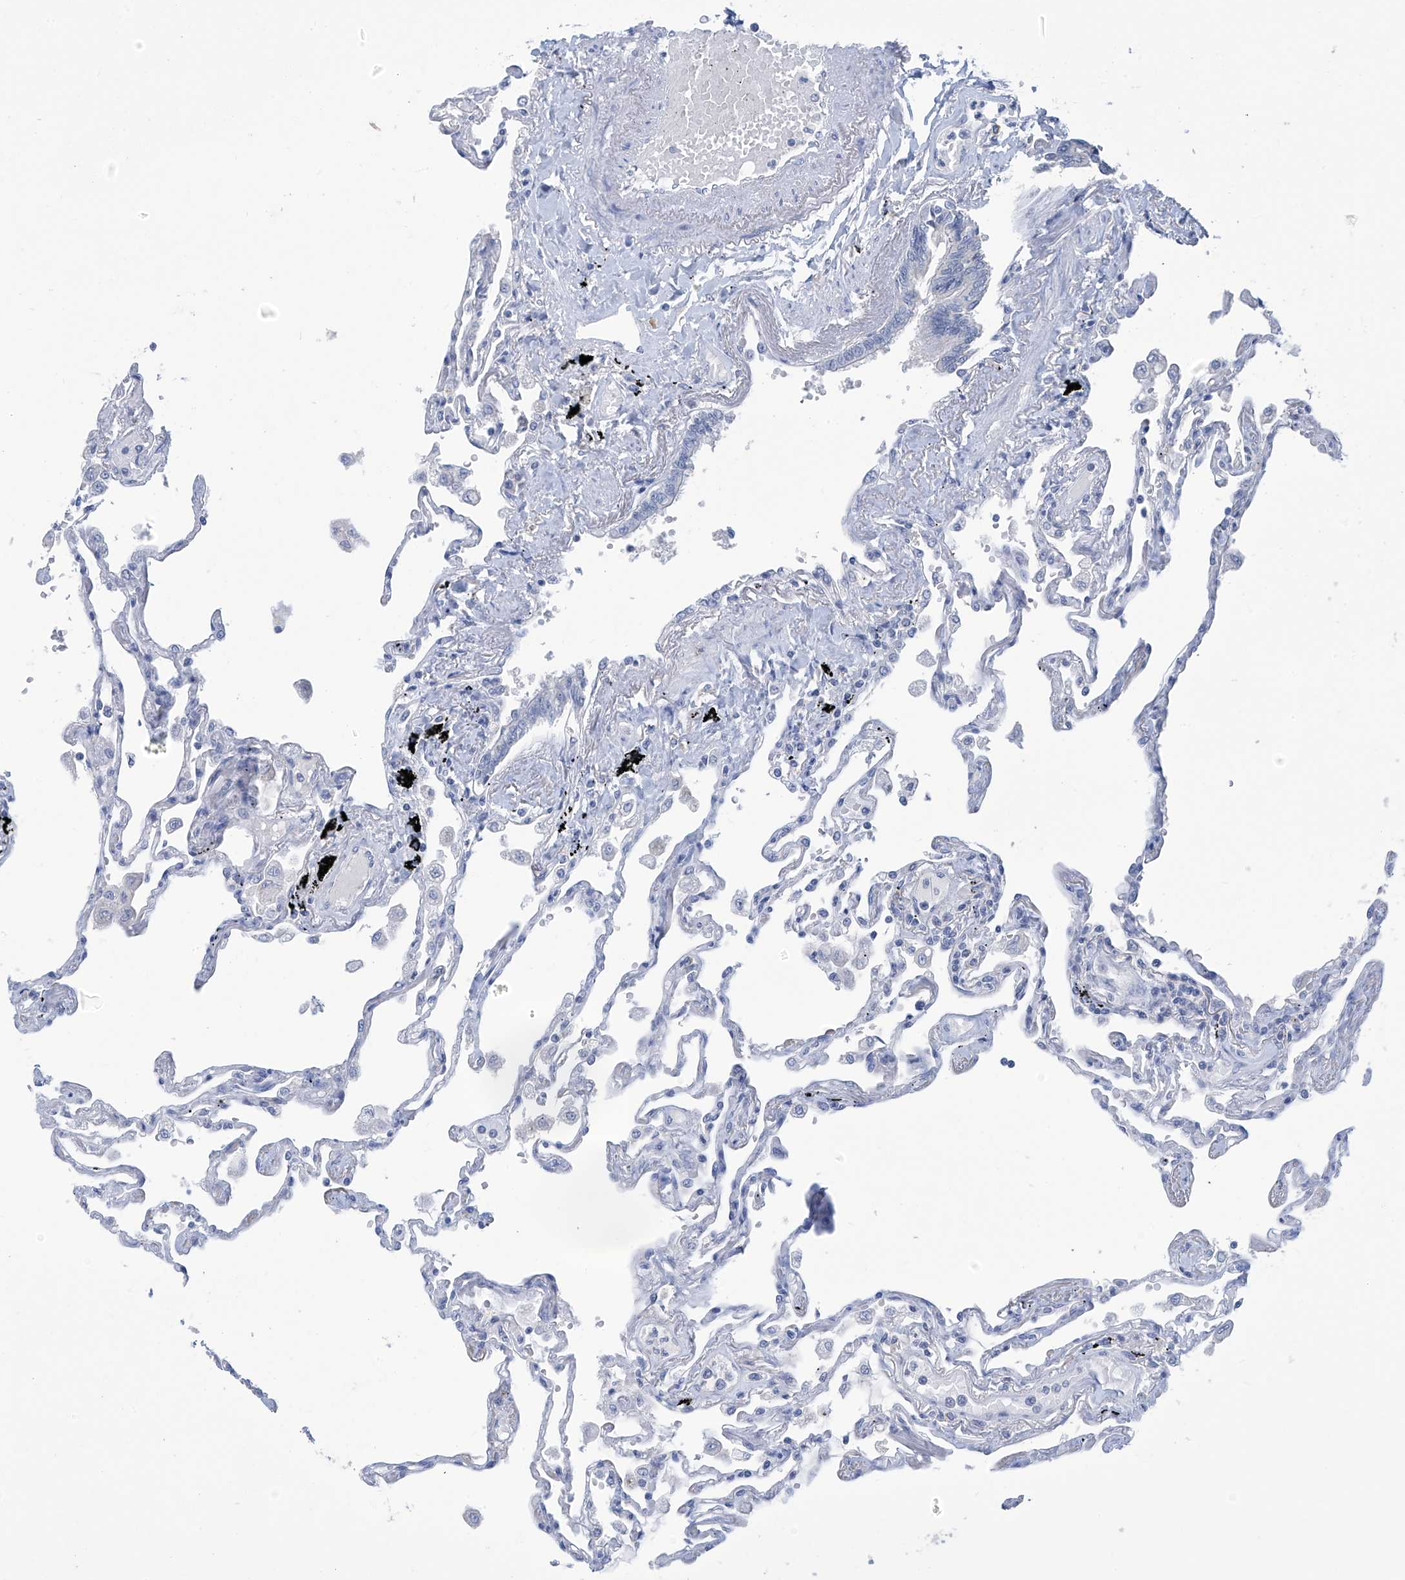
{"staining": {"intensity": "negative", "quantity": "none", "location": "none"}, "tissue": "lung", "cell_type": "Alveolar cells", "image_type": "normal", "snomed": [{"axis": "morphology", "description": "Normal tissue, NOS"}, {"axis": "topography", "description": "Lung"}], "caption": "Immunohistochemical staining of benign lung exhibits no significant positivity in alveolar cells. (Immunohistochemistry (ihc), brightfield microscopy, high magnification).", "gene": "OGT", "patient": {"sex": "female", "age": 67}}